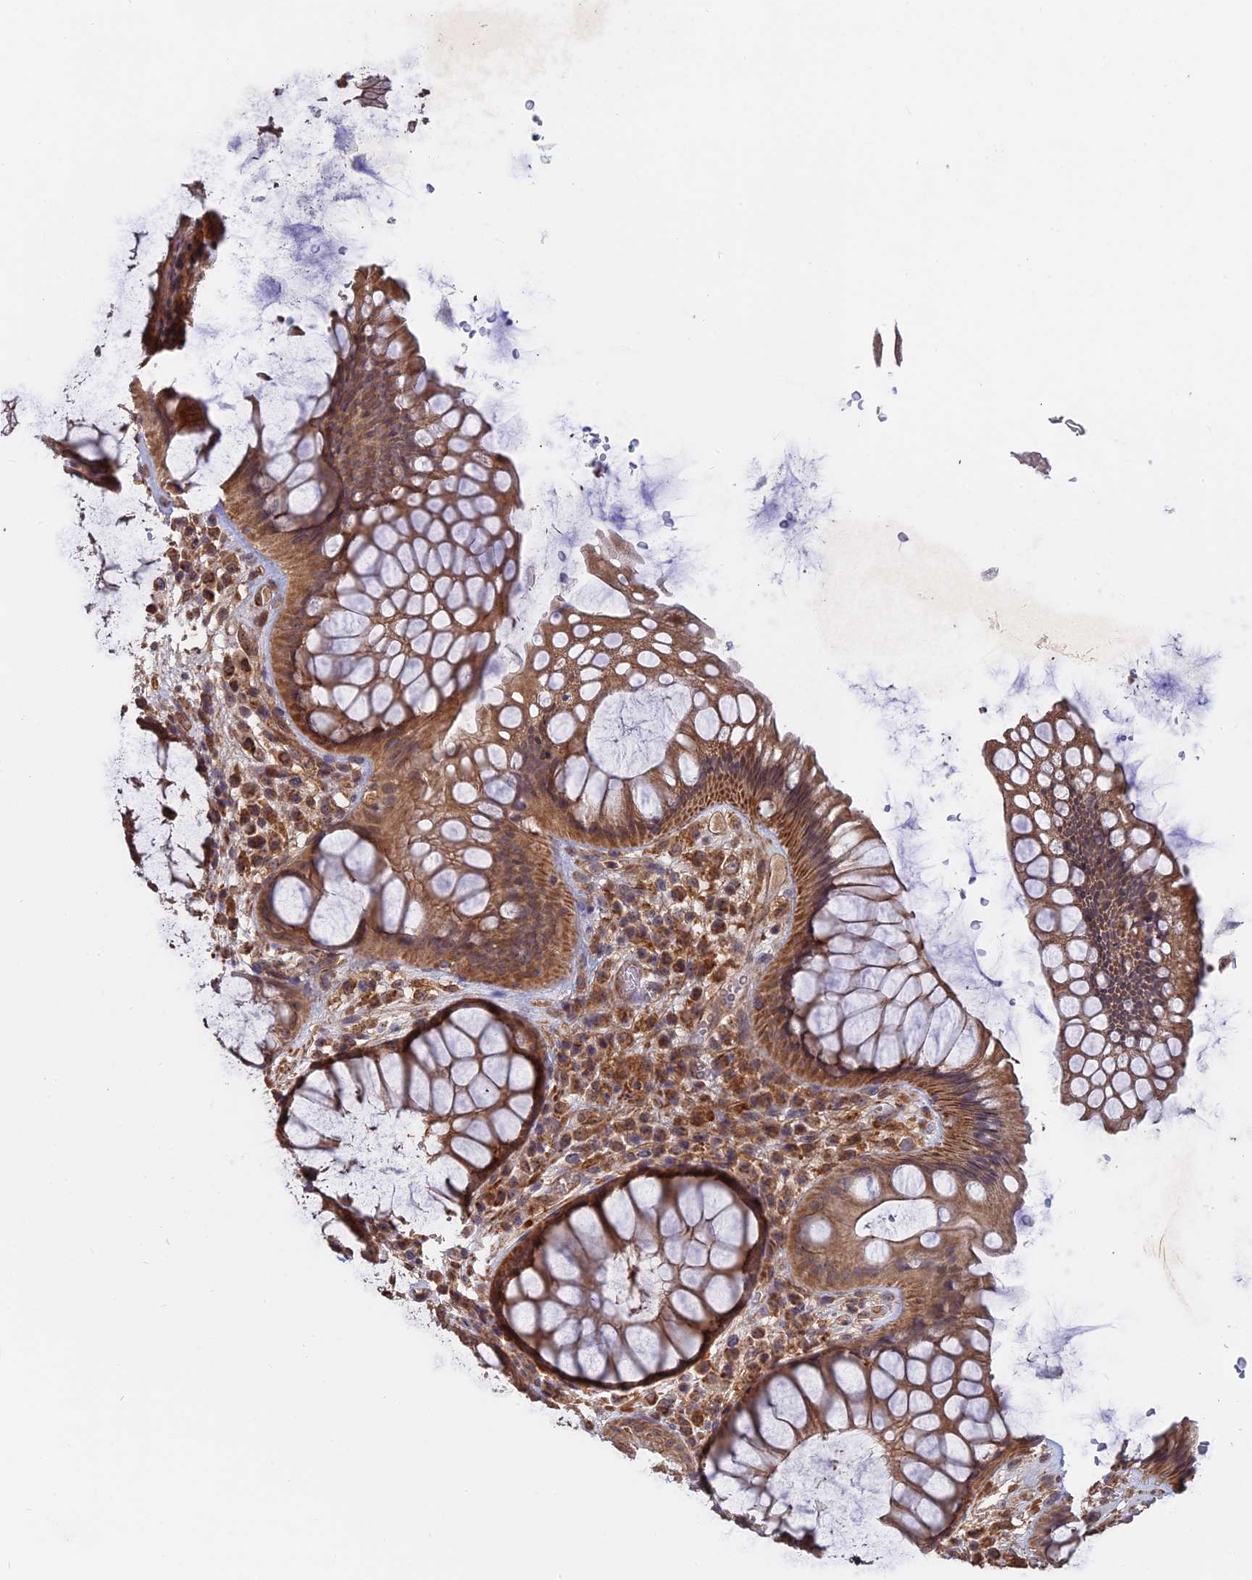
{"staining": {"intensity": "moderate", "quantity": ">75%", "location": "cytoplasmic/membranous"}, "tissue": "rectum", "cell_type": "Glandular cells", "image_type": "normal", "snomed": [{"axis": "morphology", "description": "Normal tissue, NOS"}, {"axis": "topography", "description": "Rectum"}], "caption": "DAB (3,3'-diaminobenzidine) immunohistochemical staining of unremarkable rectum demonstrates moderate cytoplasmic/membranous protein expression in about >75% of glandular cells. The staining was performed using DAB (3,3'-diaminobenzidine) to visualize the protein expression in brown, while the nuclei were stained in blue with hematoxylin (Magnification: 20x).", "gene": "SAC3D1", "patient": {"sex": "male", "age": 51}}